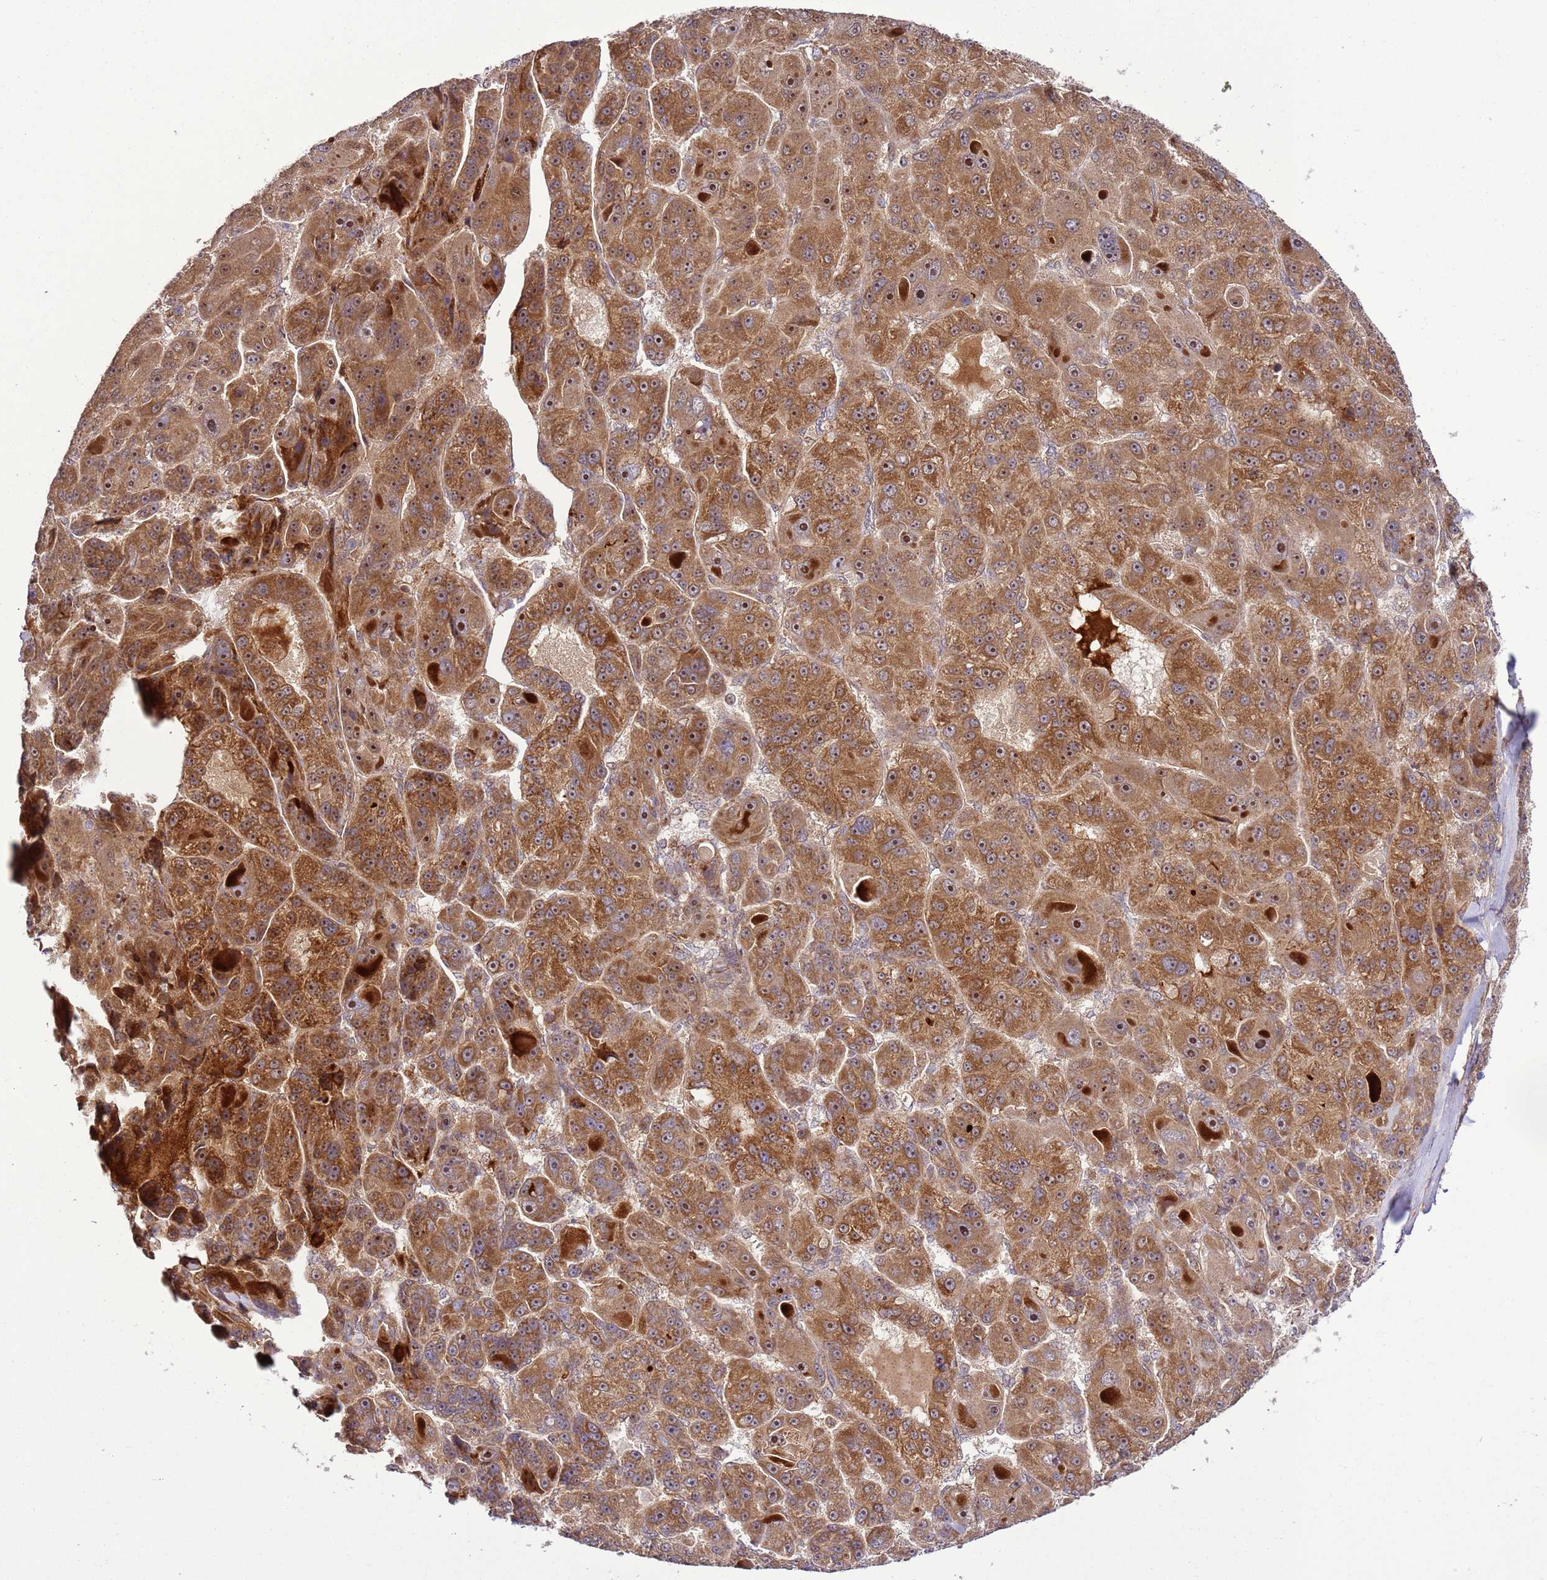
{"staining": {"intensity": "strong", "quantity": ">75%", "location": "cytoplasmic/membranous,nuclear"}, "tissue": "liver cancer", "cell_type": "Tumor cells", "image_type": "cancer", "snomed": [{"axis": "morphology", "description": "Carcinoma, Hepatocellular, NOS"}, {"axis": "topography", "description": "Liver"}], "caption": "Tumor cells reveal high levels of strong cytoplasmic/membranous and nuclear expression in about >75% of cells in liver cancer. (Stains: DAB in brown, nuclei in blue, Microscopy: brightfield microscopy at high magnification).", "gene": "RASA3", "patient": {"sex": "male", "age": 76}}